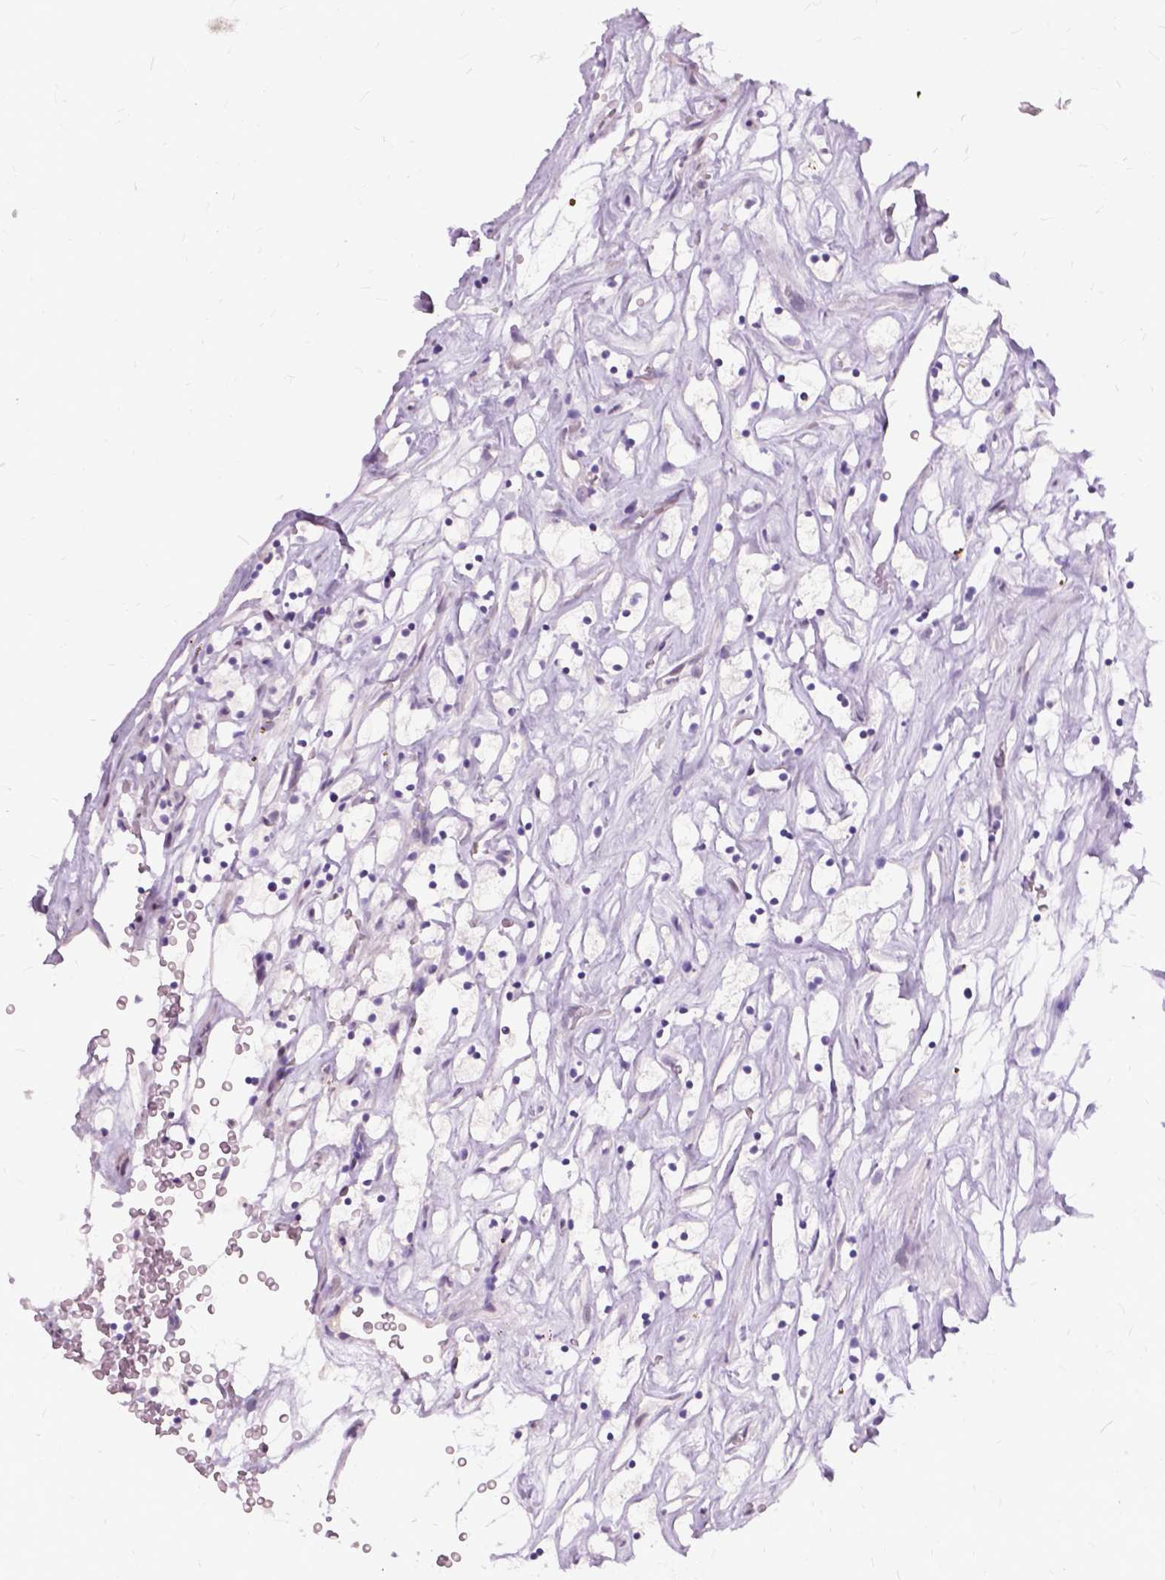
{"staining": {"intensity": "negative", "quantity": "none", "location": "none"}, "tissue": "renal cancer", "cell_type": "Tumor cells", "image_type": "cancer", "snomed": [{"axis": "morphology", "description": "Adenocarcinoma, NOS"}, {"axis": "topography", "description": "Kidney"}], "caption": "Human renal cancer (adenocarcinoma) stained for a protein using immunohistochemistry (IHC) exhibits no staining in tumor cells.", "gene": "PROB1", "patient": {"sex": "female", "age": 64}}